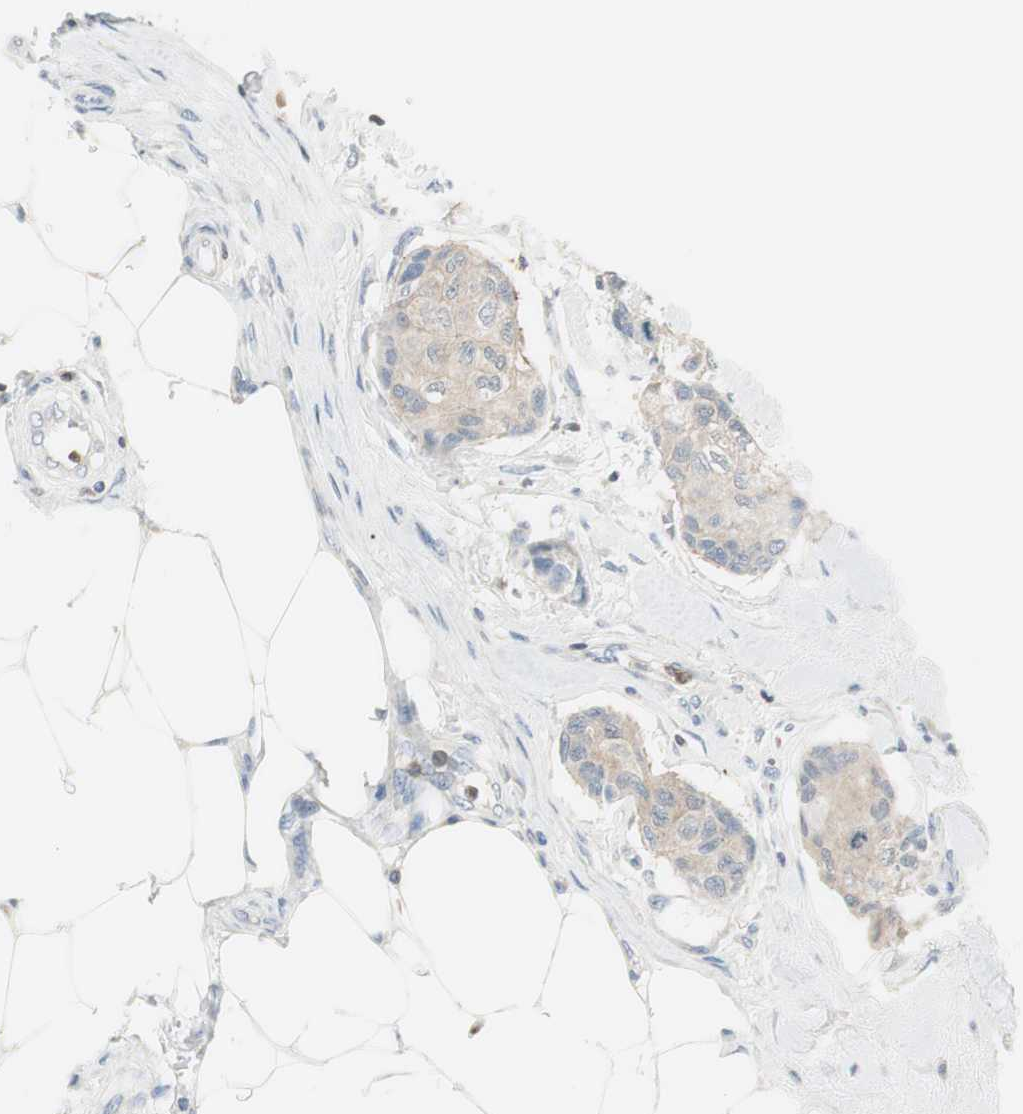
{"staining": {"intensity": "moderate", "quantity": ">75%", "location": "cytoplasmic/membranous"}, "tissue": "breast cancer", "cell_type": "Tumor cells", "image_type": "cancer", "snomed": [{"axis": "morphology", "description": "Duct carcinoma"}, {"axis": "topography", "description": "Breast"}], "caption": "This is a photomicrograph of immunohistochemistry (IHC) staining of breast cancer, which shows moderate staining in the cytoplasmic/membranous of tumor cells.", "gene": "SLC9A3R1", "patient": {"sex": "female", "age": 80}}